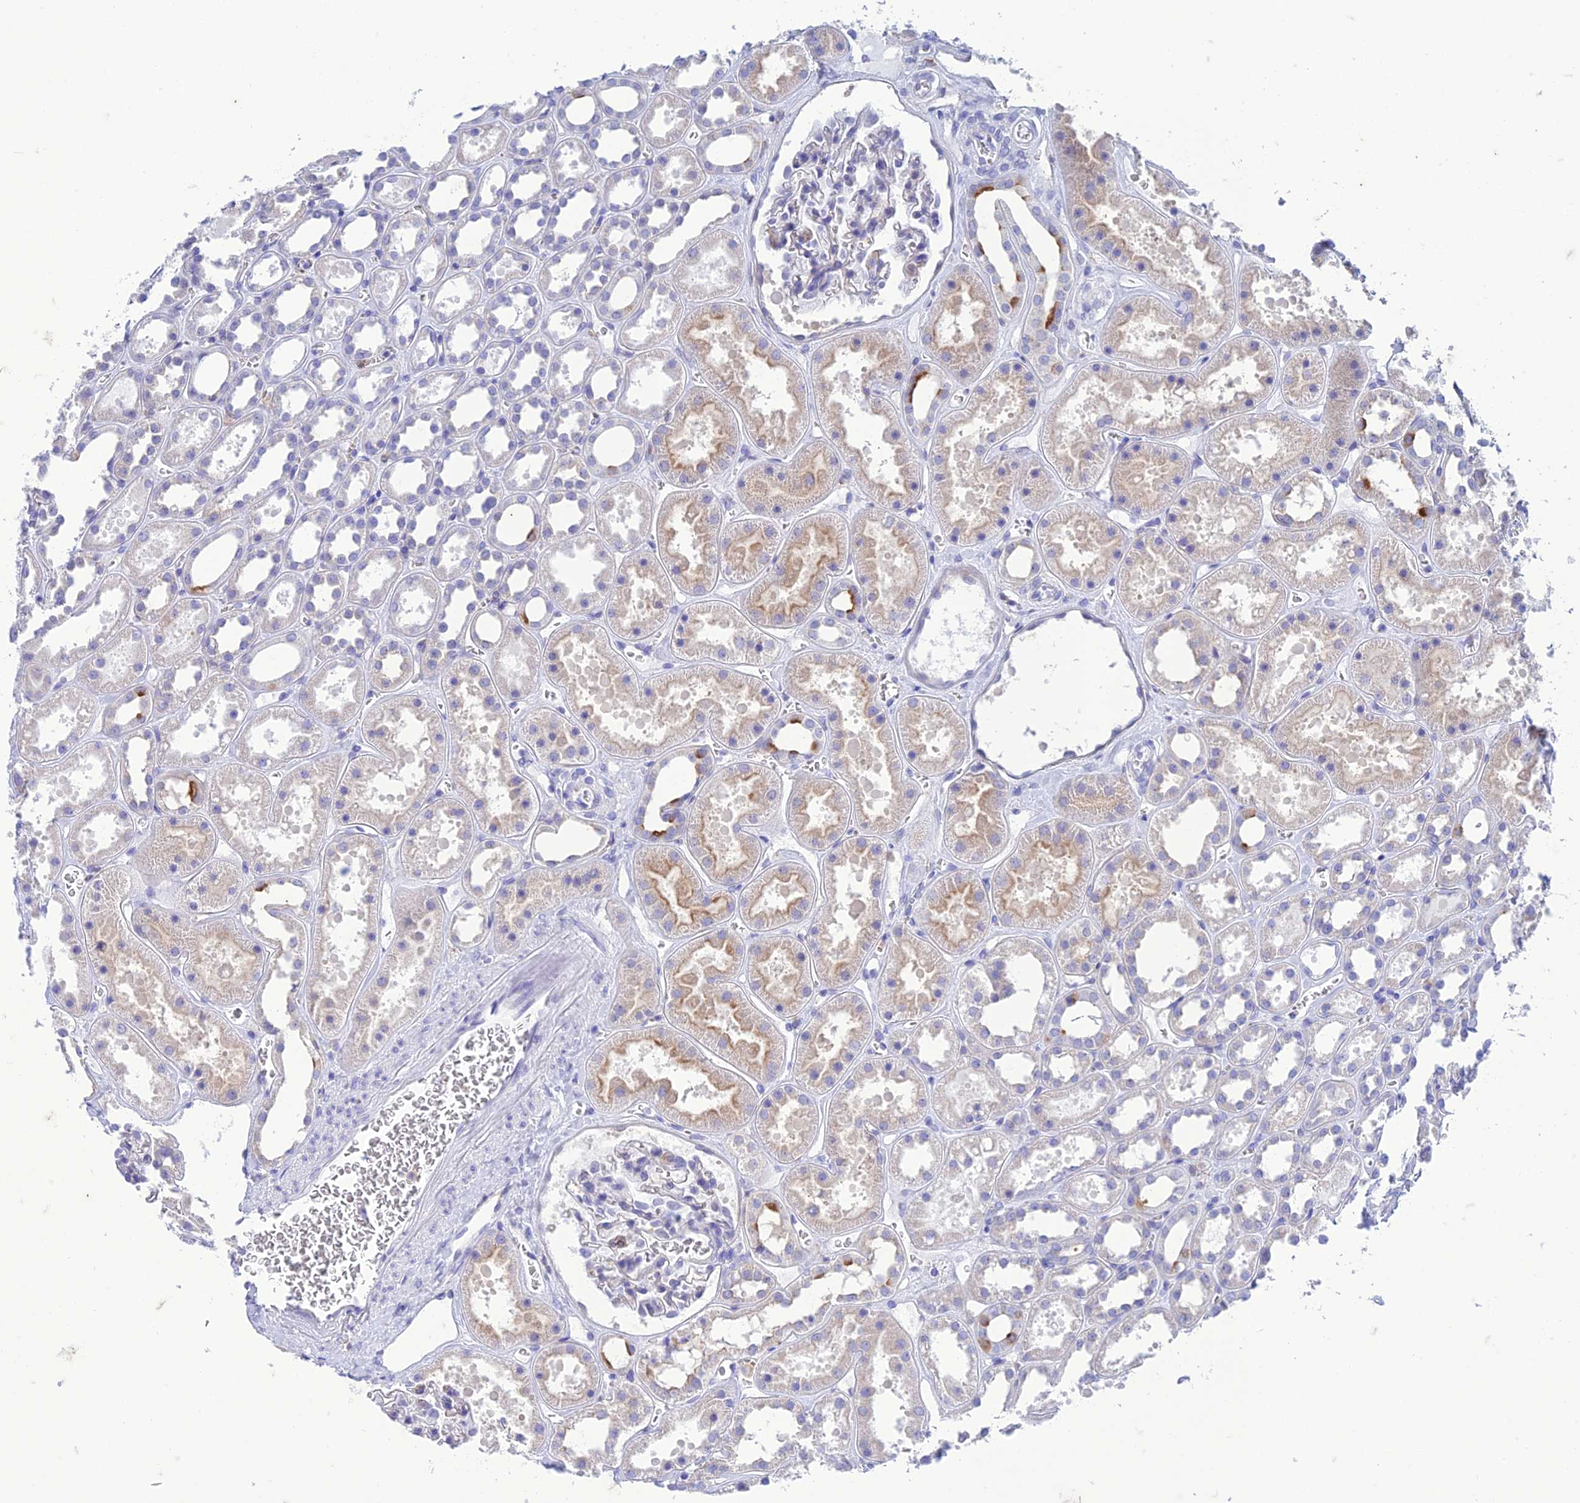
{"staining": {"intensity": "negative", "quantity": "none", "location": "none"}, "tissue": "kidney", "cell_type": "Cells in glomeruli", "image_type": "normal", "snomed": [{"axis": "morphology", "description": "Normal tissue, NOS"}, {"axis": "topography", "description": "Kidney"}], "caption": "Immunohistochemistry micrograph of normal kidney: kidney stained with DAB (3,3'-diaminobenzidine) reveals no significant protein expression in cells in glomeruli.", "gene": "FGF7", "patient": {"sex": "female", "age": 41}}